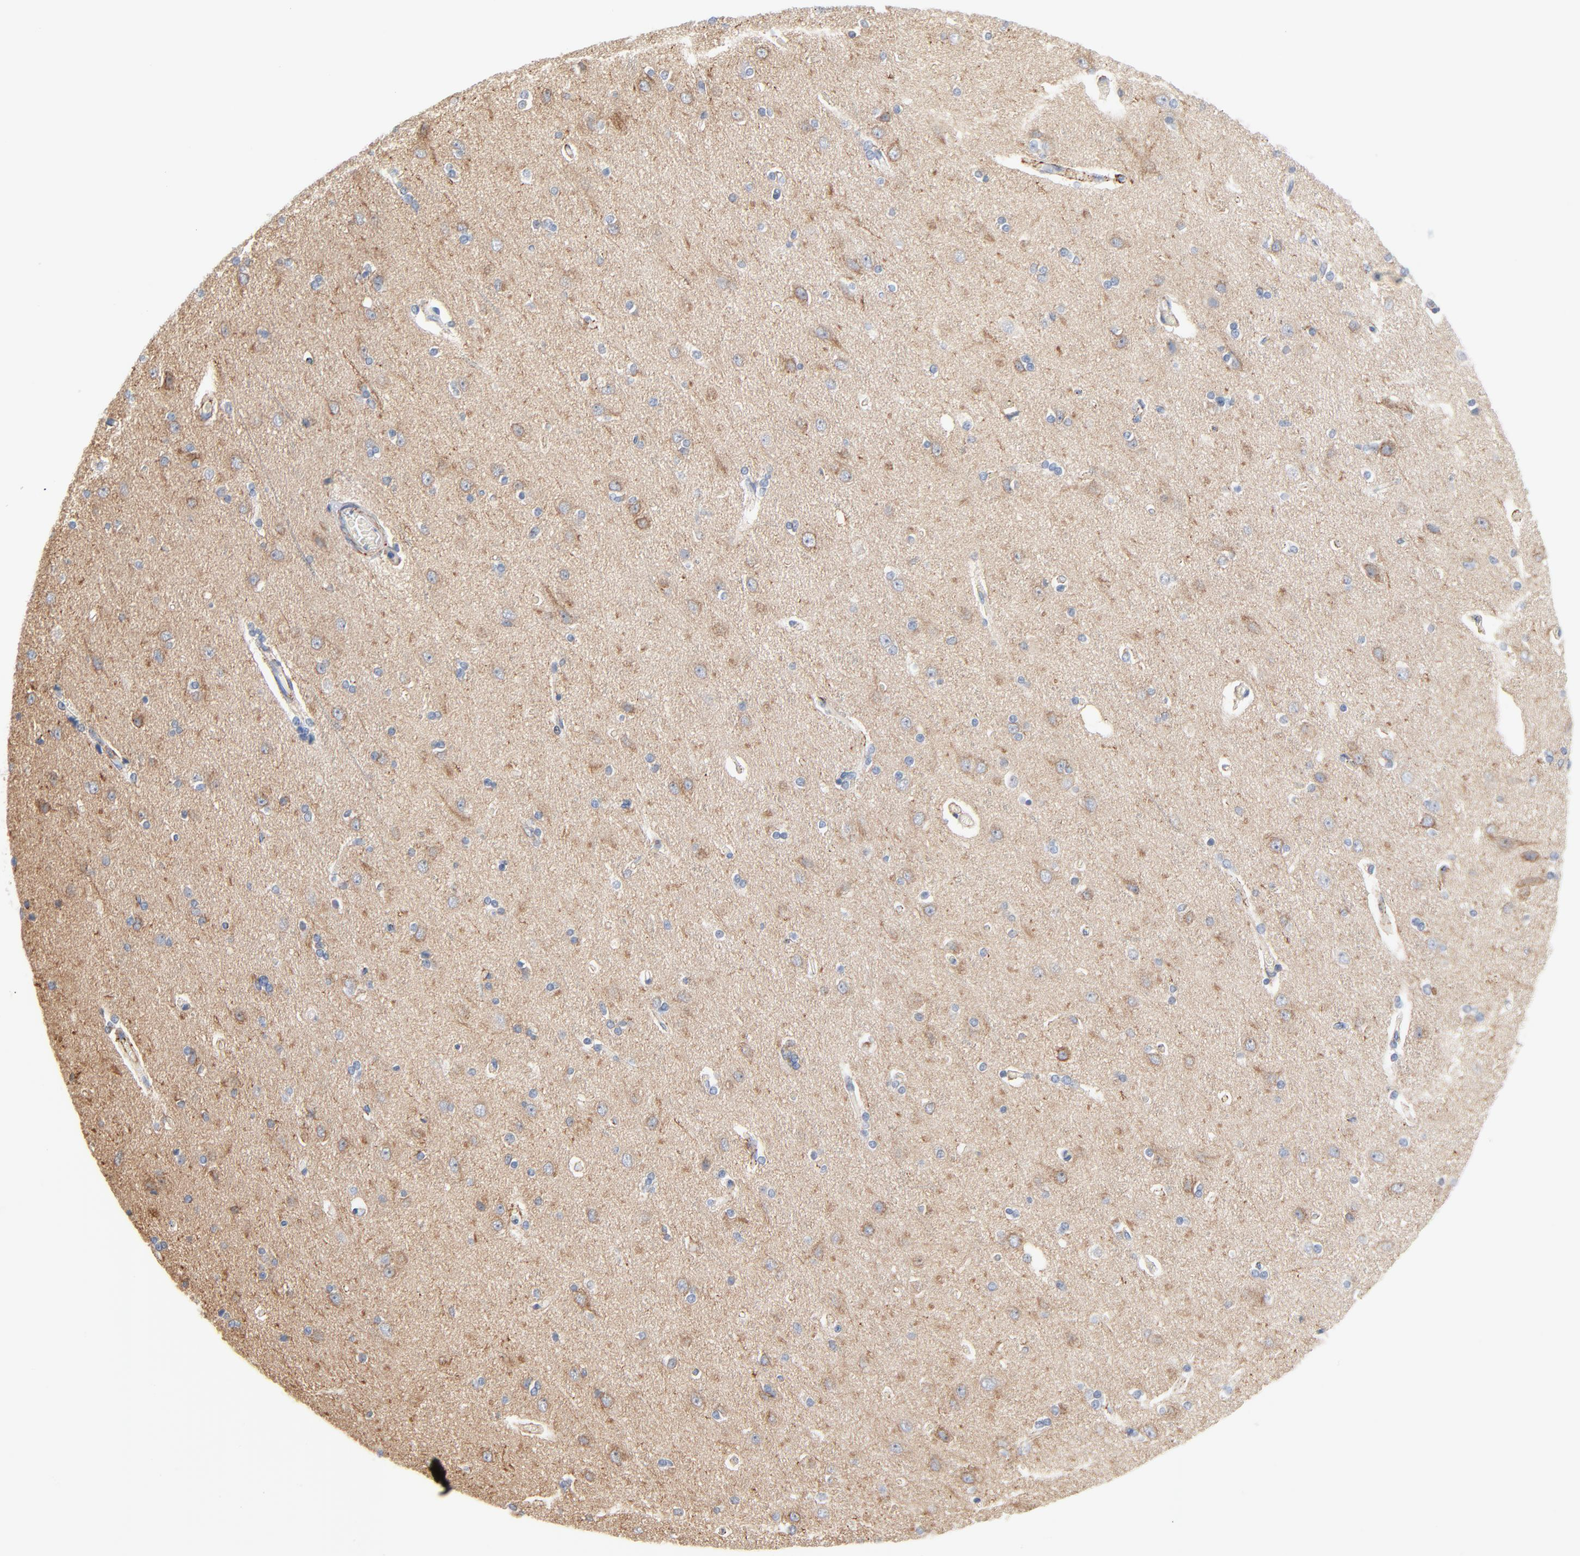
{"staining": {"intensity": "negative", "quantity": "none", "location": "none"}, "tissue": "cerebral cortex", "cell_type": "Endothelial cells", "image_type": "normal", "snomed": [{"axis": "morphology", "description": "Normal tissue, NOS"}, {"axis": "topography", "description": "Cerebral cortex"}], "caption": "An image of cerebral cortex stained for a protein shows no brown staining in endothelial cells.", "gene": "IFT43", "patient": {"sex": "female", "age": 54}}